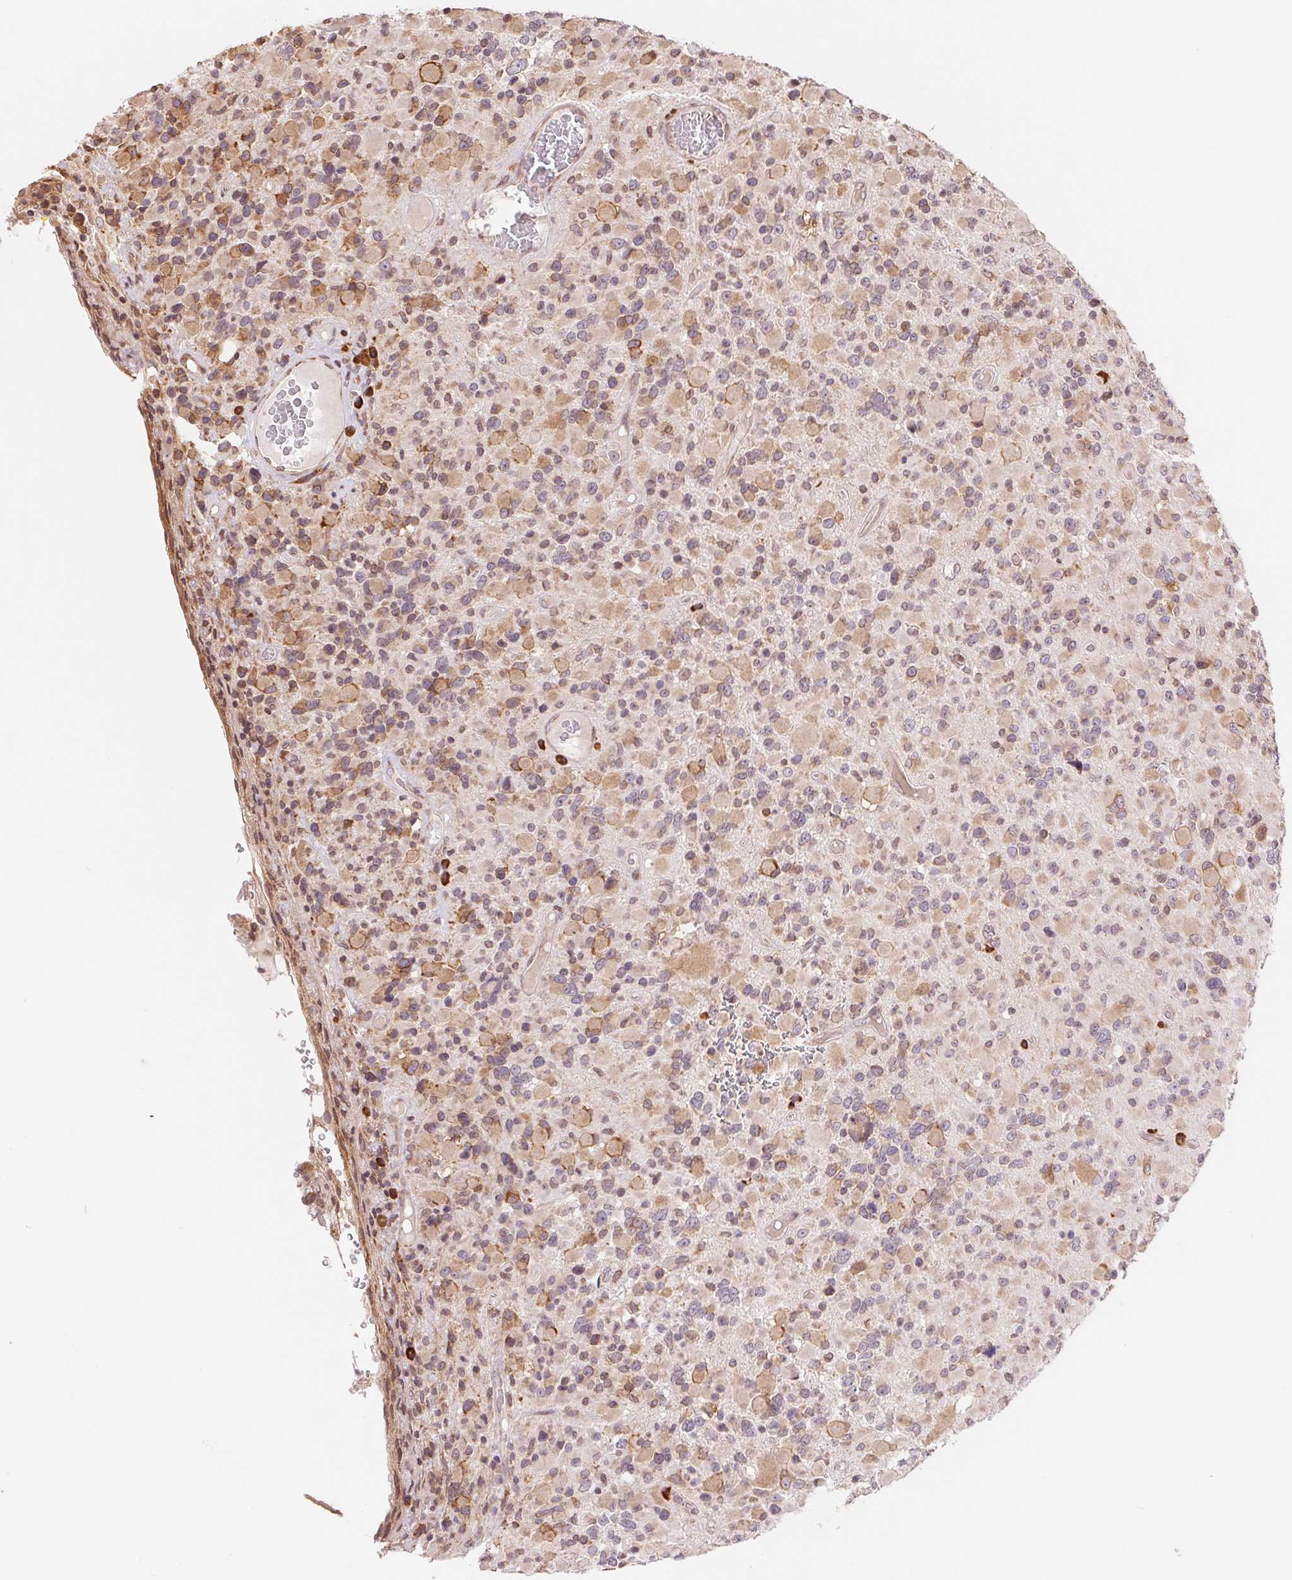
{"staining": {"intensity": "moderate", "quantity": ">75%", "location": "cytoplasmic/membranous"}, "tissue": "glioma", "cell_type": "Tumor cells", "image_type": "cancer", "snomed": [{"axis": "morphology", "description": "Glioma, malignant, High grade"}, {"axis": "topography", "description": "Brain"}], "caption": "Glioma tissue reveals moderate cytoplasmic/membranous positivity in approximately >75% of tumor cells (IHC, brightfield microscopy, high magnification).", "gene": "RPN1", "patient": {"sex": "female", "age": 40}}